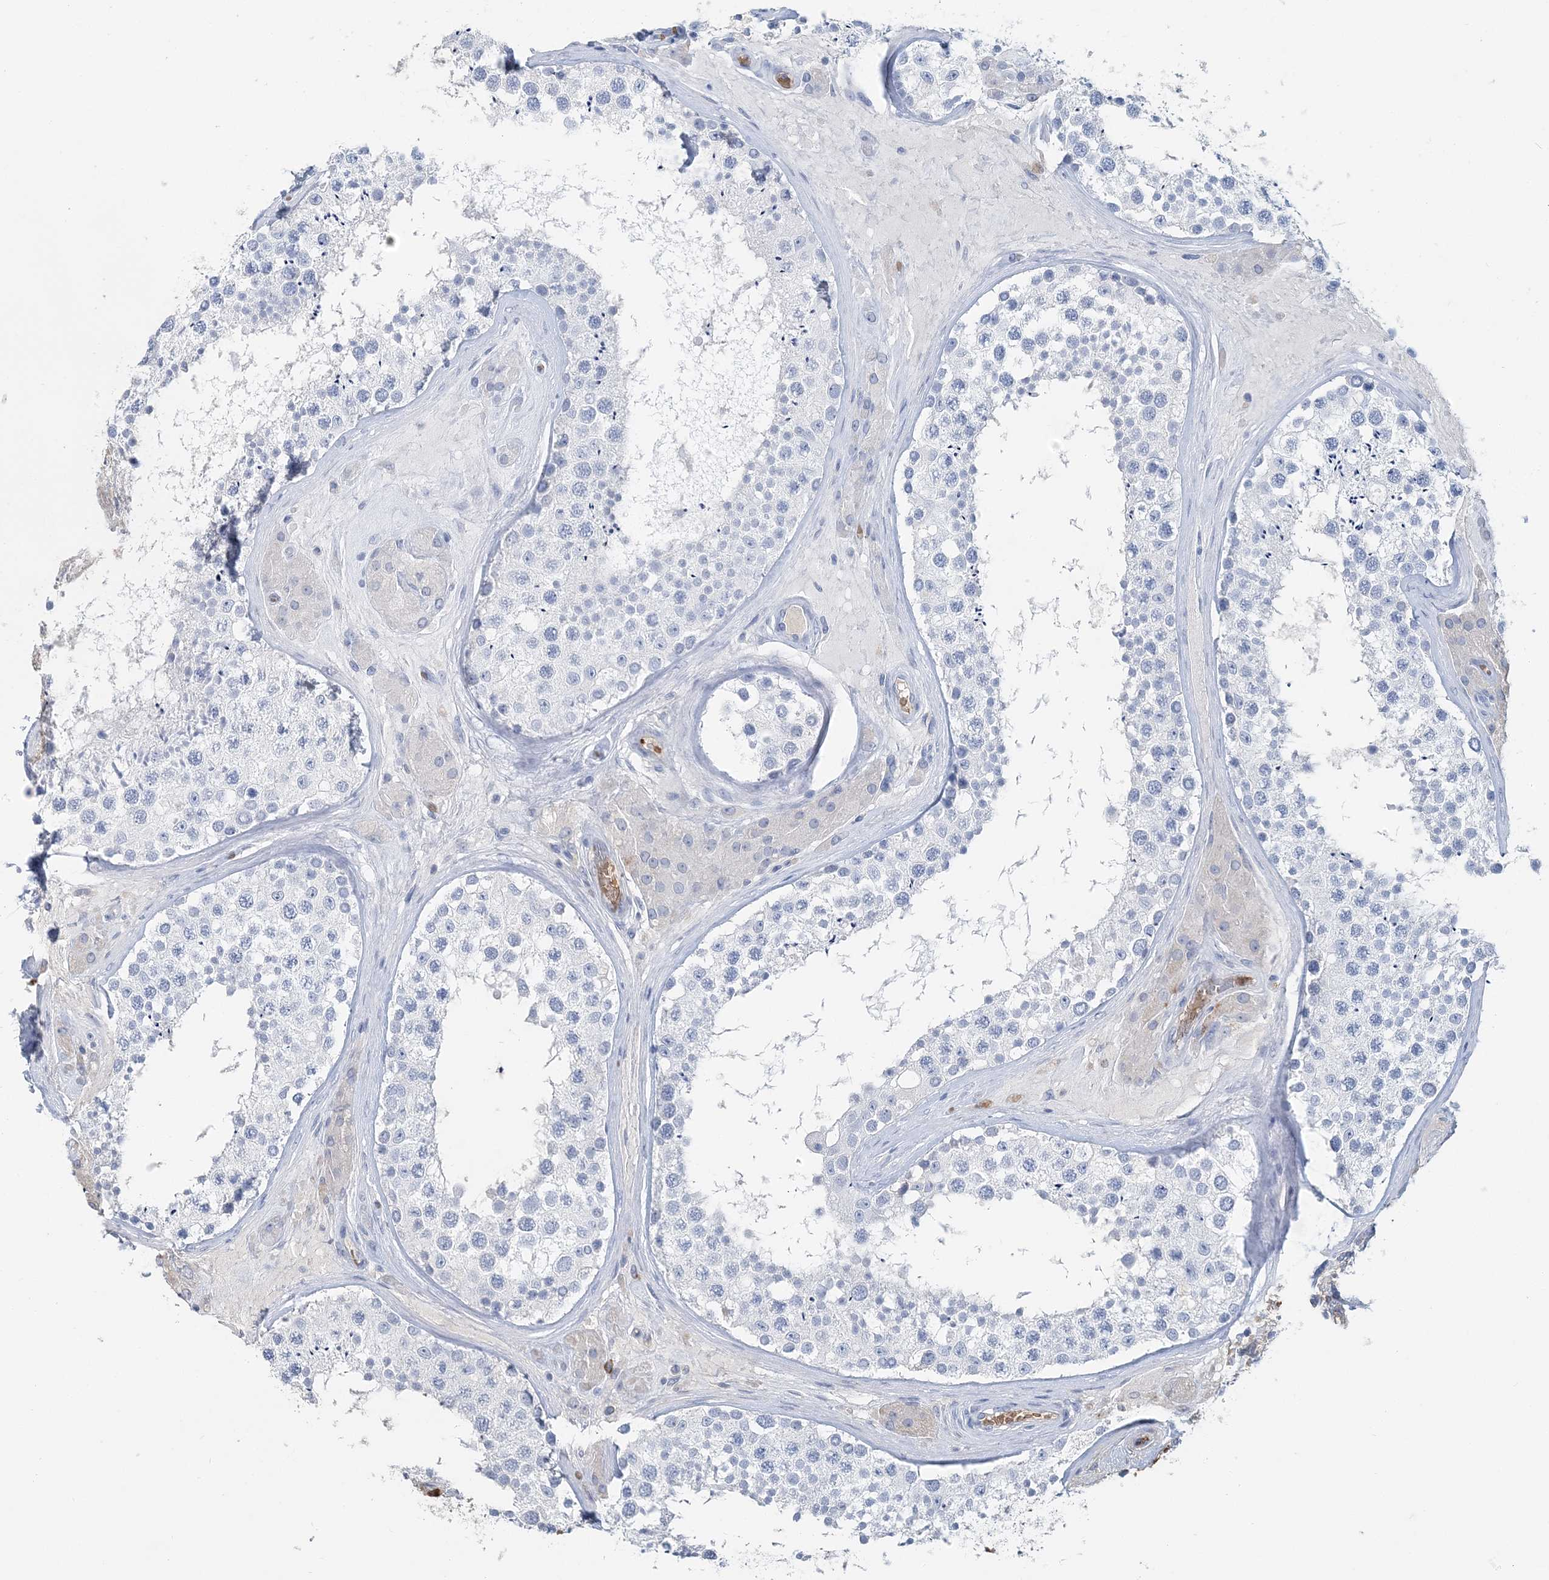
{"staining": {"intensity": "negative", "quantity": "none", "location": "none"}, "tissue": "testis", "cell_type": "Cells in seminiferous ducts", "image_type": "normal", "snomed": [{"axis": "morphology", "description": "Normal tissue, NOS"}, {"axis": "topography", "description": "Testis"}], "caption": "Image shows no protein staining in cells in seminiferous ducts of benign testis.", "gene": "HBD", "patient": {"sex": "male", "age": 46}}